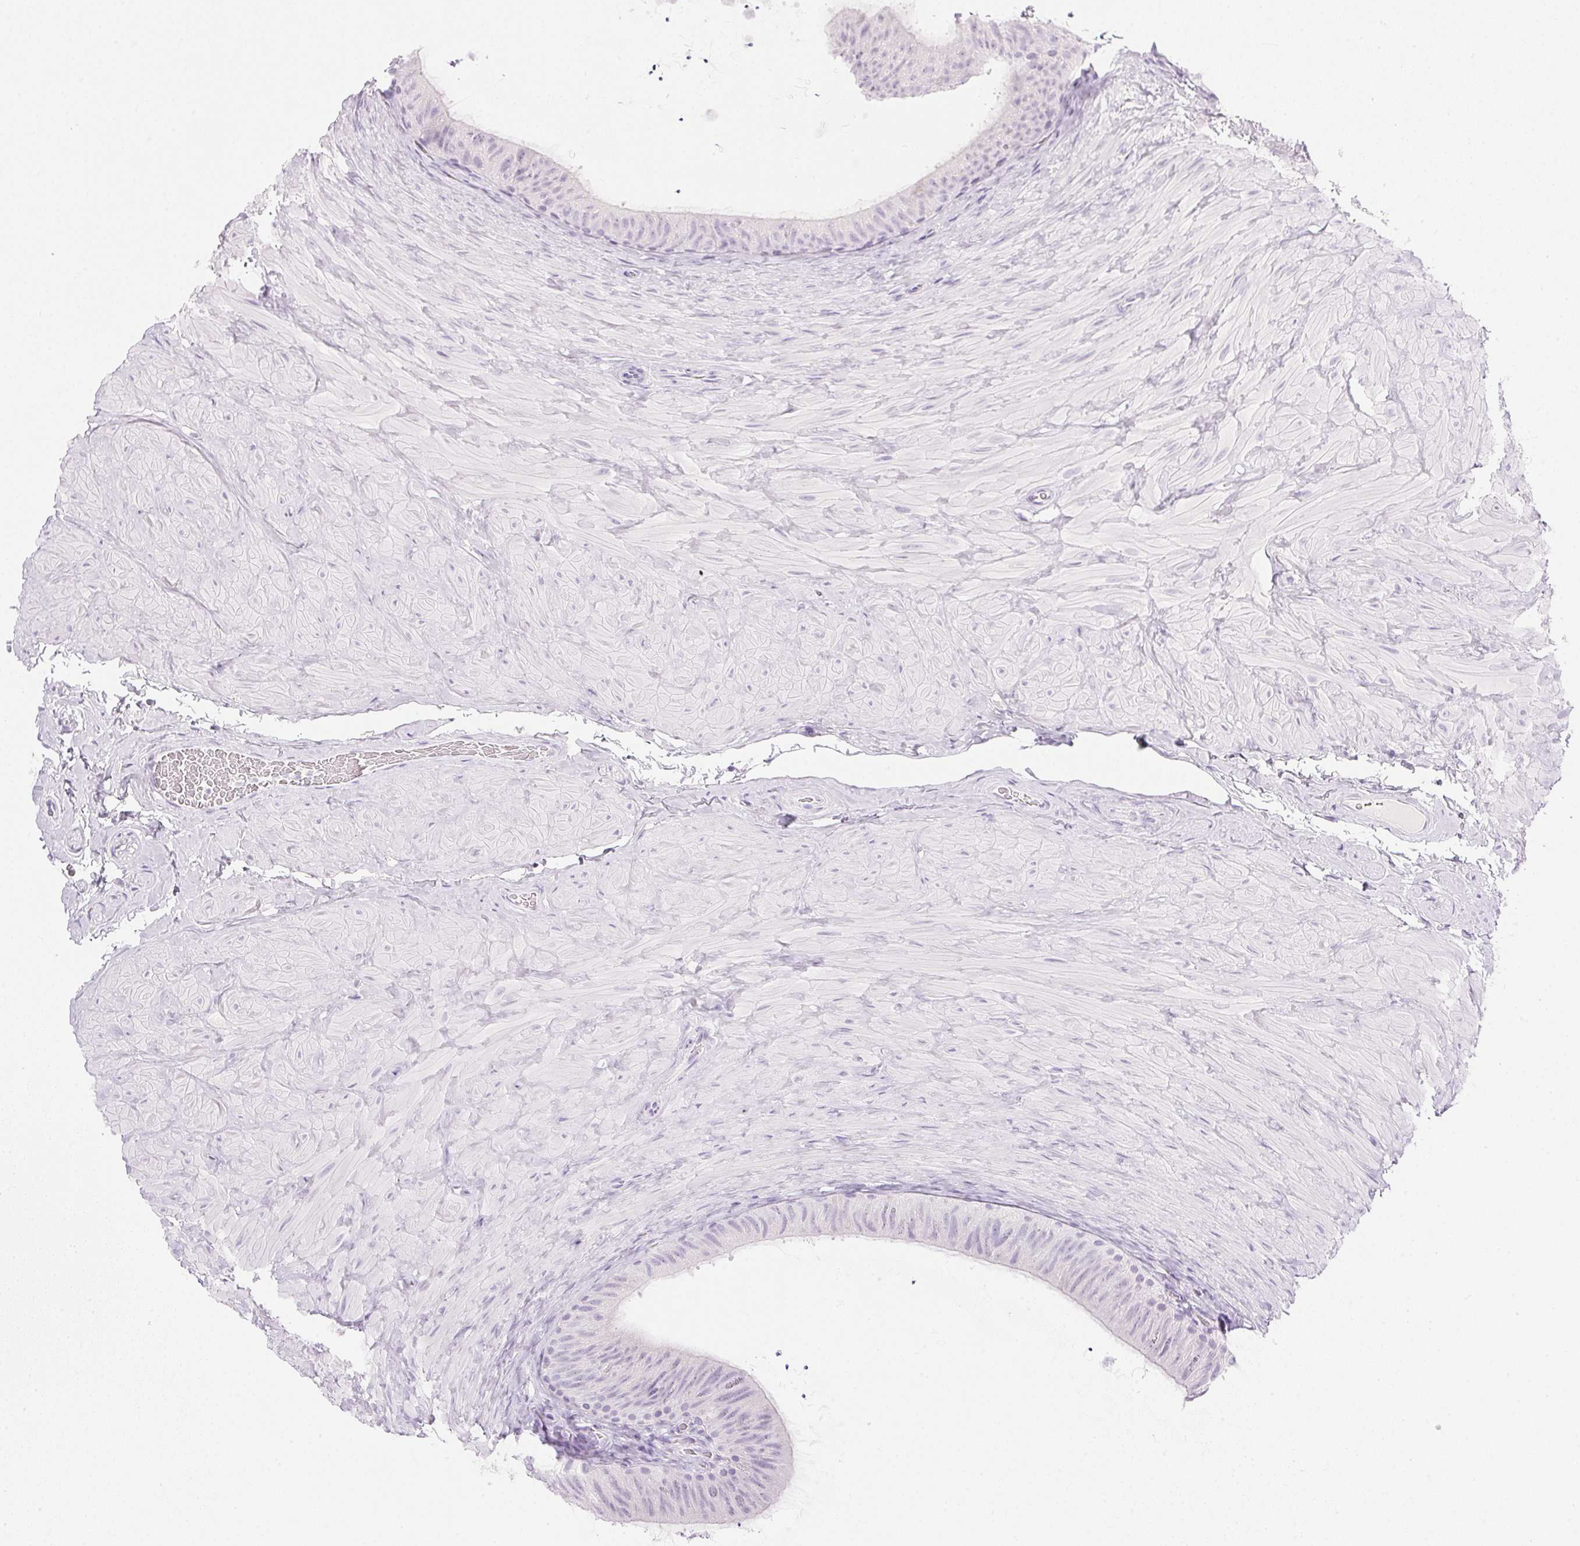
{"staining": {"intensity": "negative", "quantity": "none", "location": "none"}, "tissue": "epididymis", "cell_type": "Glandular cells", "image_type": "normal", "snomed": [{"axis": "morphology", "description": "Normal tissue, NOS"}, {"axis": "topography", "description": "Epididymis, spermatic cord, NOS"}, {"axis": "topography", "description": "Epididymis"}], "caption": "Unremarkable epididymis was stained to show a protein in brown. There is no significant expression in glandular cells. (IHC, brightfield microscopy, high magnification).", "gene": "CPB1", "patient": {"sex": "male", "age": 31}}